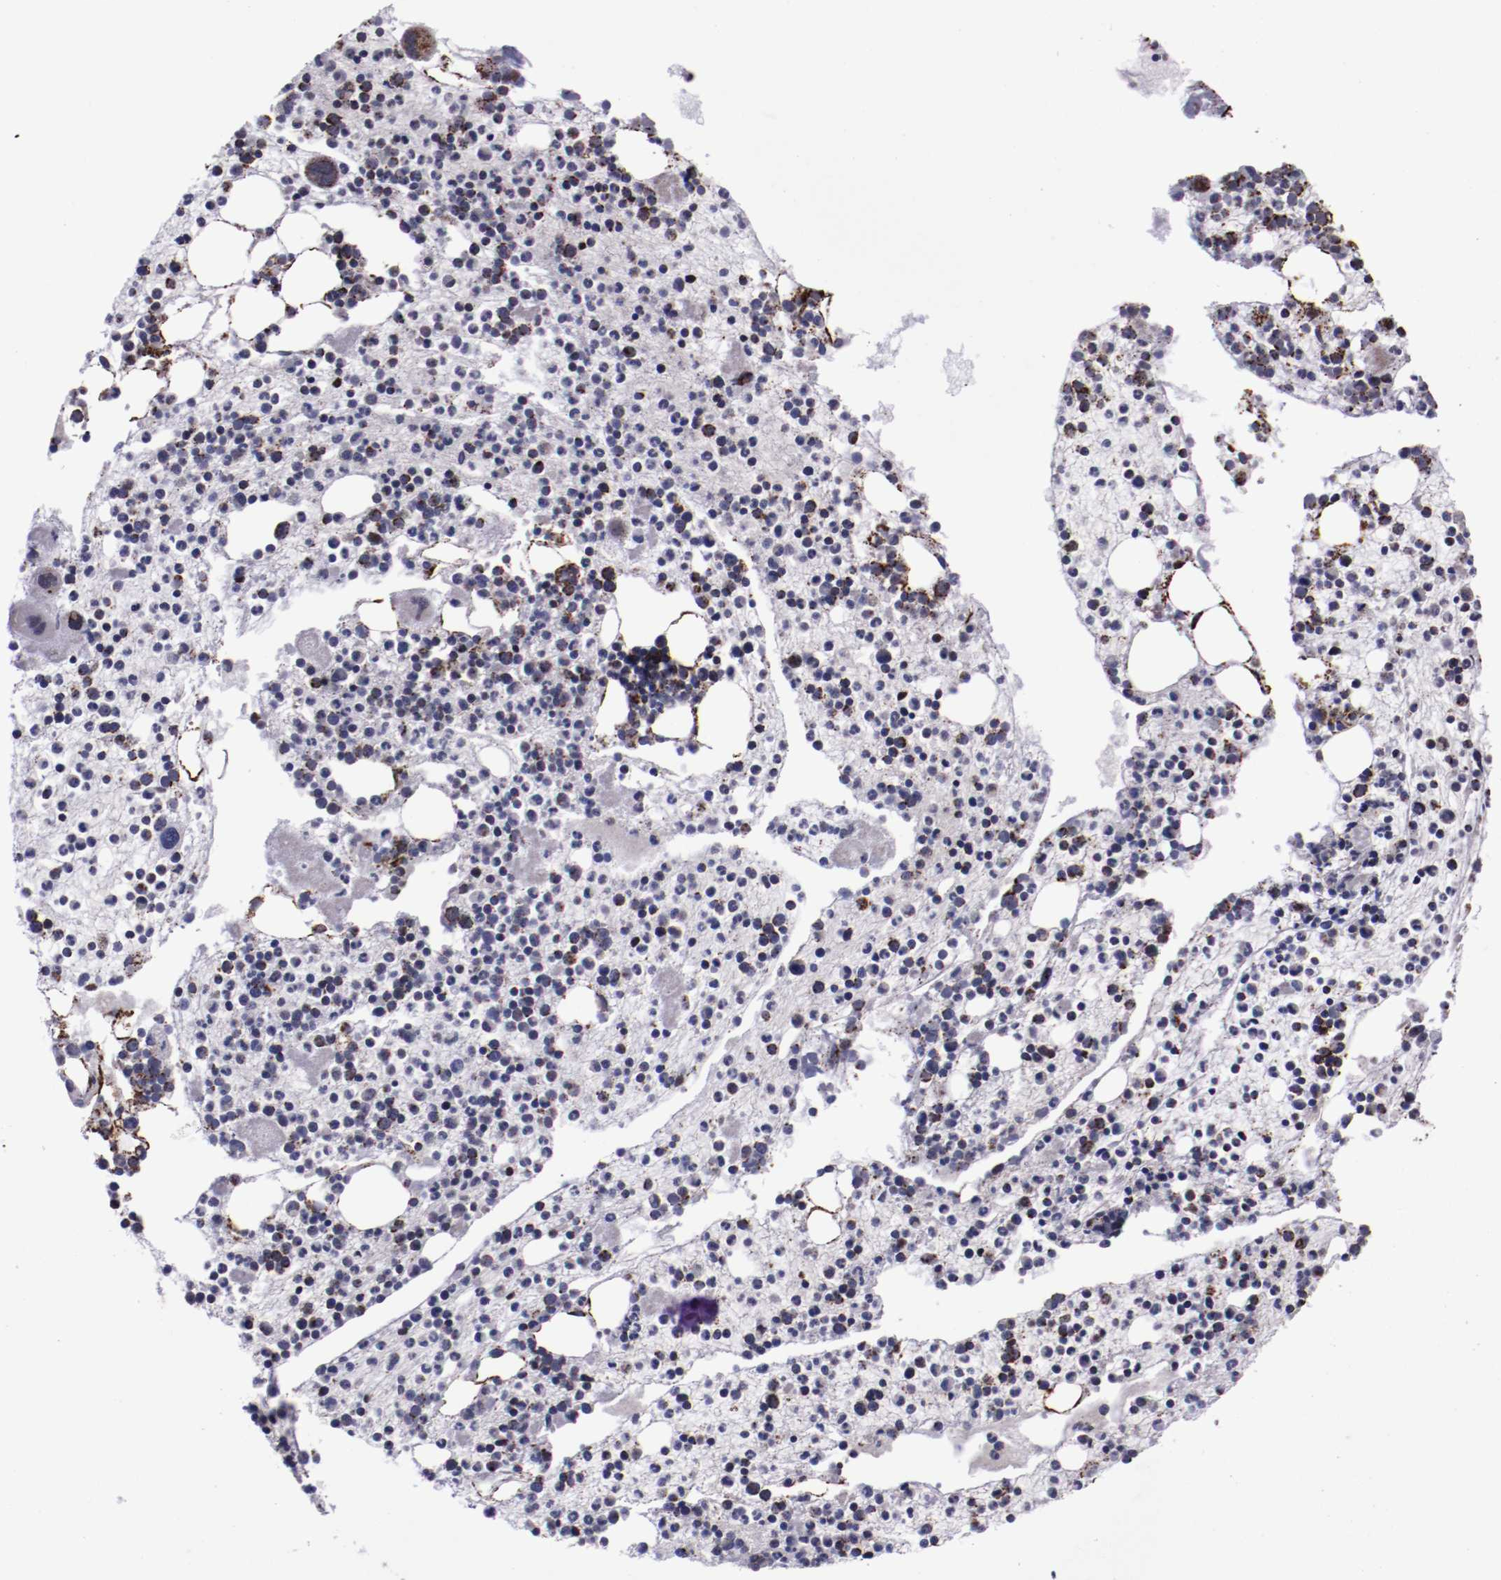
{"staining": {"intensity": "moderate", "quantity": "25%-75%", "location": "cytoplasmic/membranous"}, "tissue": "bone marrow", "cell_type": "Hematopoietic cells", "image_type": "normal", "snomed": [{"axis": "morphology", "description": "Normal tissue, NOS"}, {"axis": "topography", "description": "Bone marrow"}], "caption": "Protein staining of unremarkable bone marrow reveals moderate cytoplasmic/membranous staining in about 25%-75% of hematopoietic cells.", "gene": "LONP1", "patient": {"sex": "male", "age": 15}}